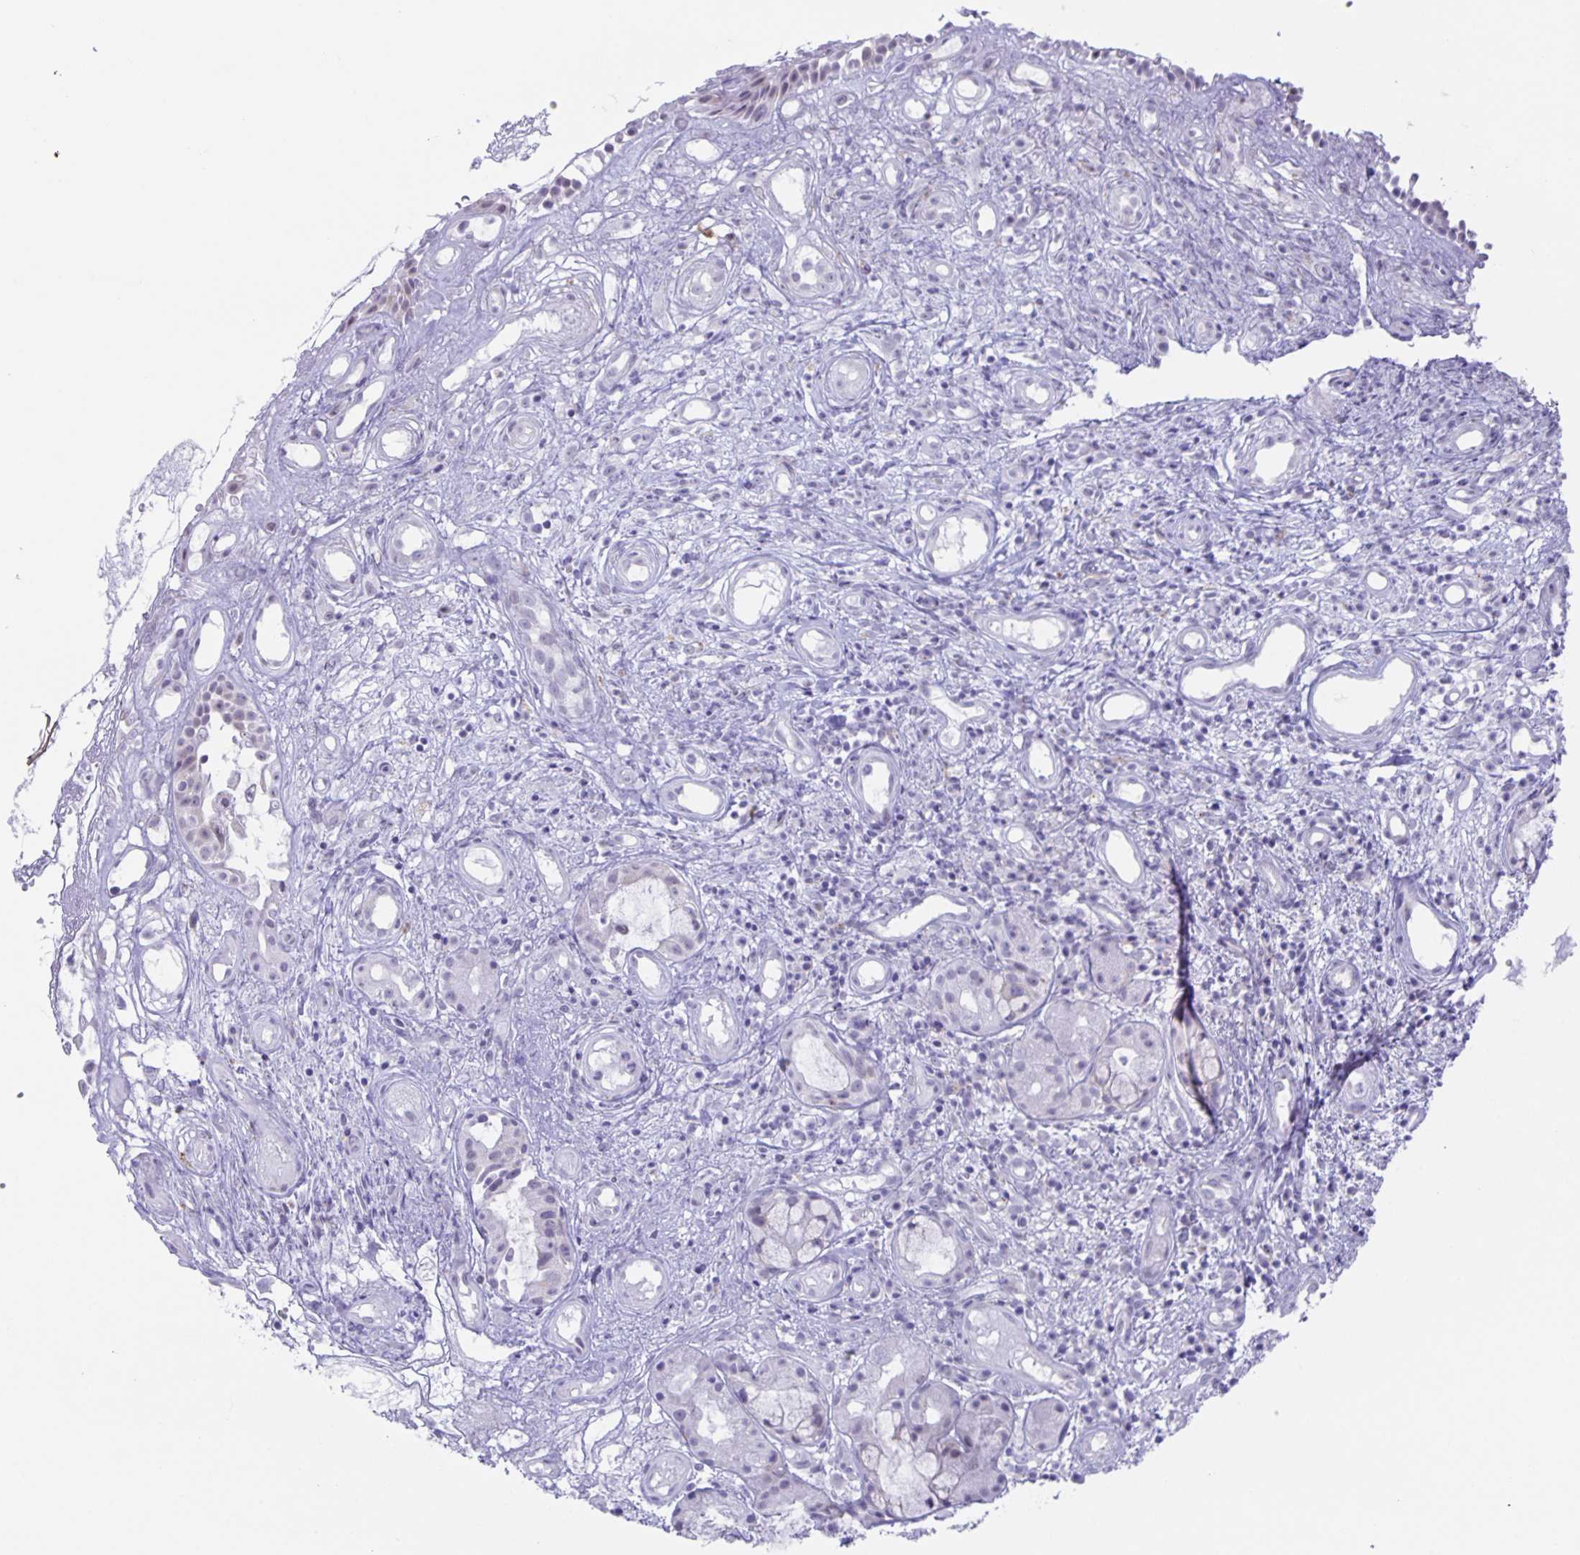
{"staining": {"intensity": "negative", "quantity": "none", "location": "none"}, "tissue": "nasopharynx", "cell_type": "Respiratory epithelial cells", "image_type": "normal", "snomed": [{"axis": "morphology", "description": "Normal tissue, NOS"}, {"axis": "morphology", "description": "Inflammation, NOS"}, {"axis": "topography", "description": "Nasopharynx"}], "caption": "High power microscopy histopathology image of an immunohistochemistry (IHC) image of unremarkable nasopharynx, revealing no significant positivity in respiratory epithelial cells. (DAB (3,3'-diaminobenzidine) immunohistochemistry (IHC) with hematoxylin counter stain).", "gene": "LIPA", "patient": {"sex": "male", "age": 54}}